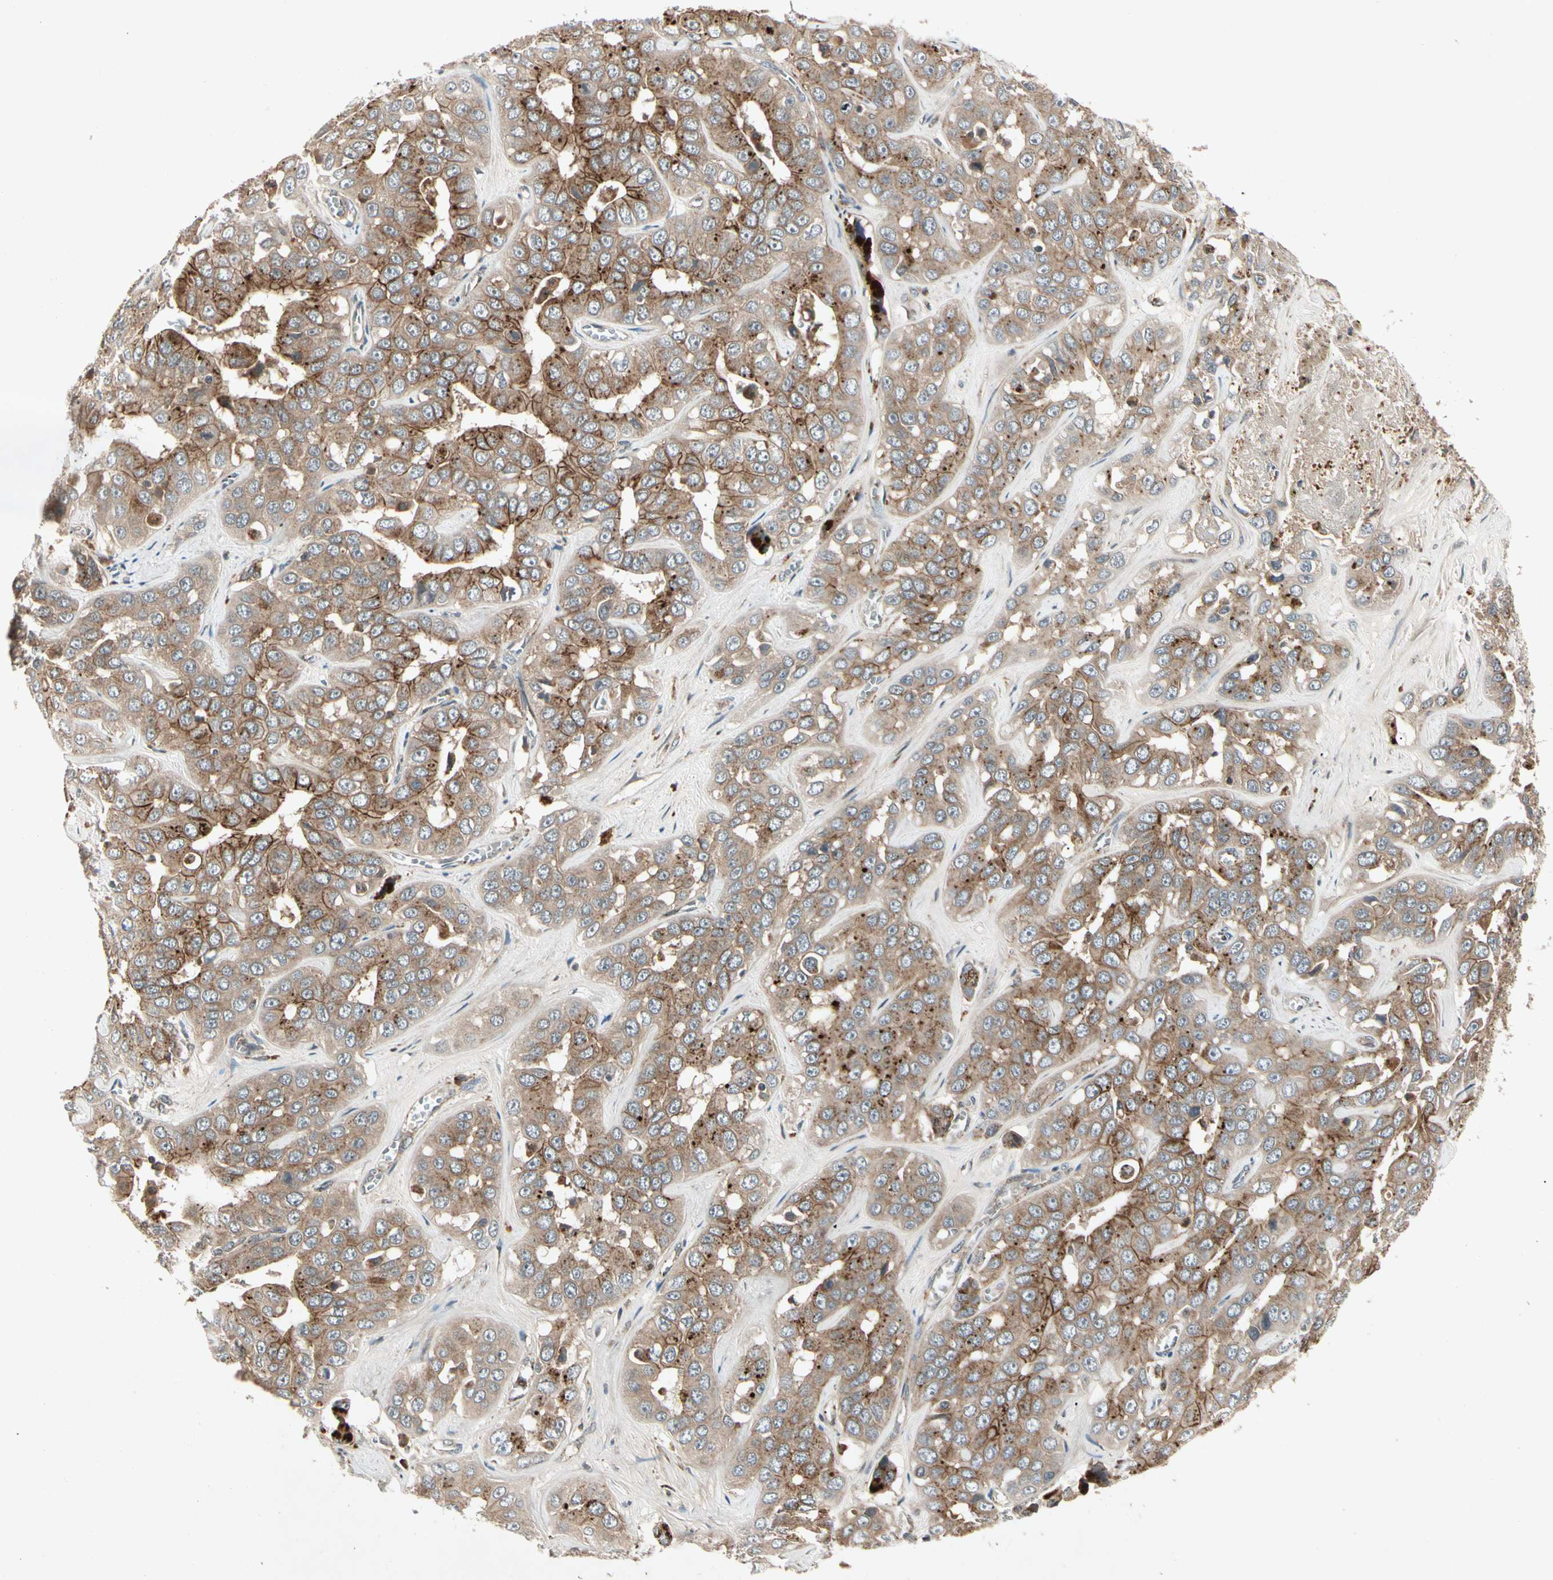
{"staining": {"intensity": "strong", "quantity": ">75%", "location": "cytoplasmic/membranous"}, "tissue": "liver cancer", "cell_type": "Tumor cells", "image_type": "cancer", "snomed": [{"axis": "morphology", "description": "Cholangiocarcinoma"}, {"axis": "topography", "description": "Liver"}], "caption": "IHC (DAB (3,3'-diaminobenzidine)) staining of liver cholangiocarcinoma reveals strong cytoplasmic/membranous protein positivity in approximately >75% of tumor cells. (DAB IHC, brown staining for protein, blue staining for nuclei).", "gene": "FLOT1", "patient": {"sex": "female", "age": 52}}